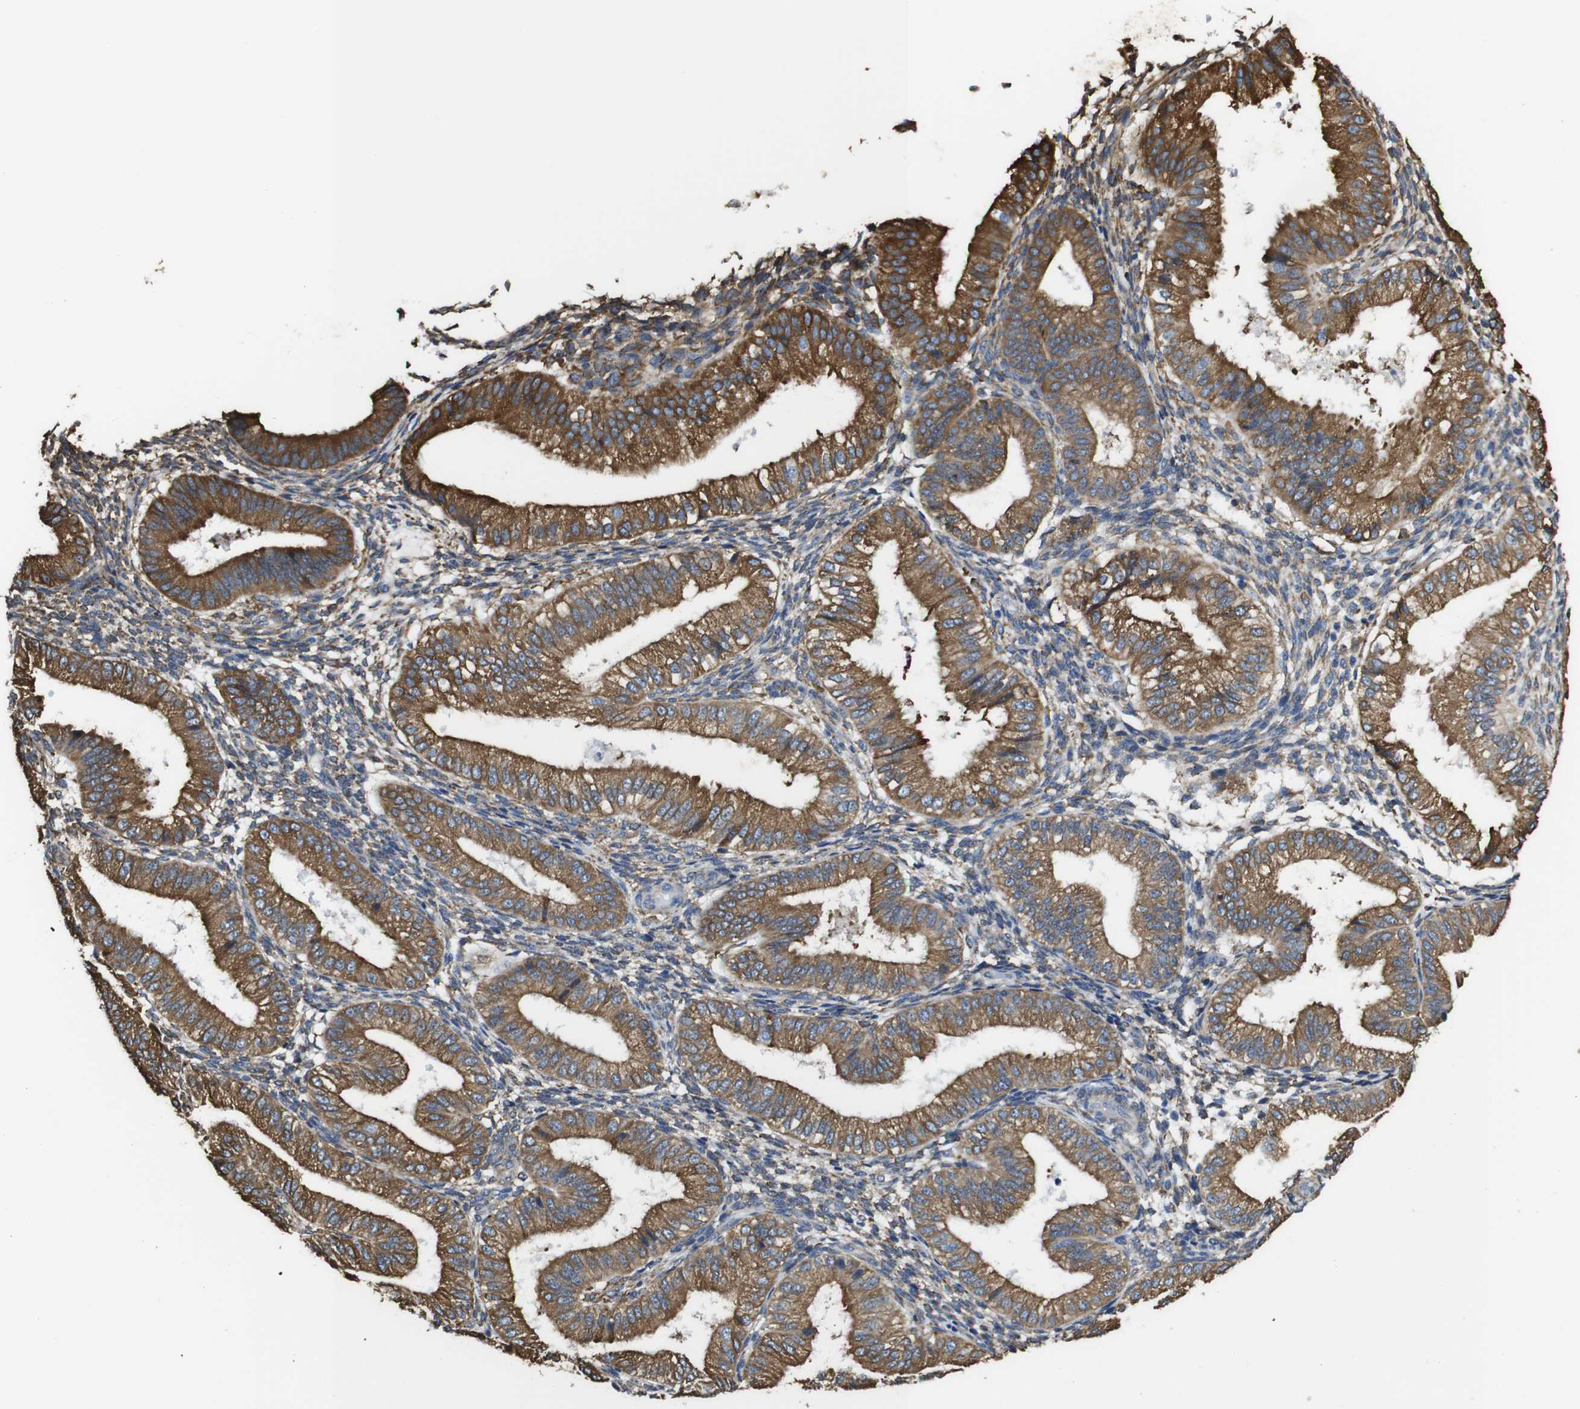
{"staining": {"intensity": "moderate", "quantity": ">75%", "location": "cytoplasmic/membranous"}, "tissue": "endometrium", "cell_type": "Cells in endometrial stroma", "image_type": "normal", "snomed": [{"axis": "morphology", "description": "Normal tissue, NOS"}, {"axis": "topography", "description": "Endometrium"}], "caption": "The image demonstrates staining of benign endometrium, revealing moderate cytoplasmic/membranous protein expression (brown color) within cells in endometrial stroma. Using DAB (3,3'-diaminobenzidine) (brown) and hematoxylin (blue) stains, captured at high magnification using brightfield microscopy.", "gene": "PPIB", "patient": {"sex": "female", "age": 39}}